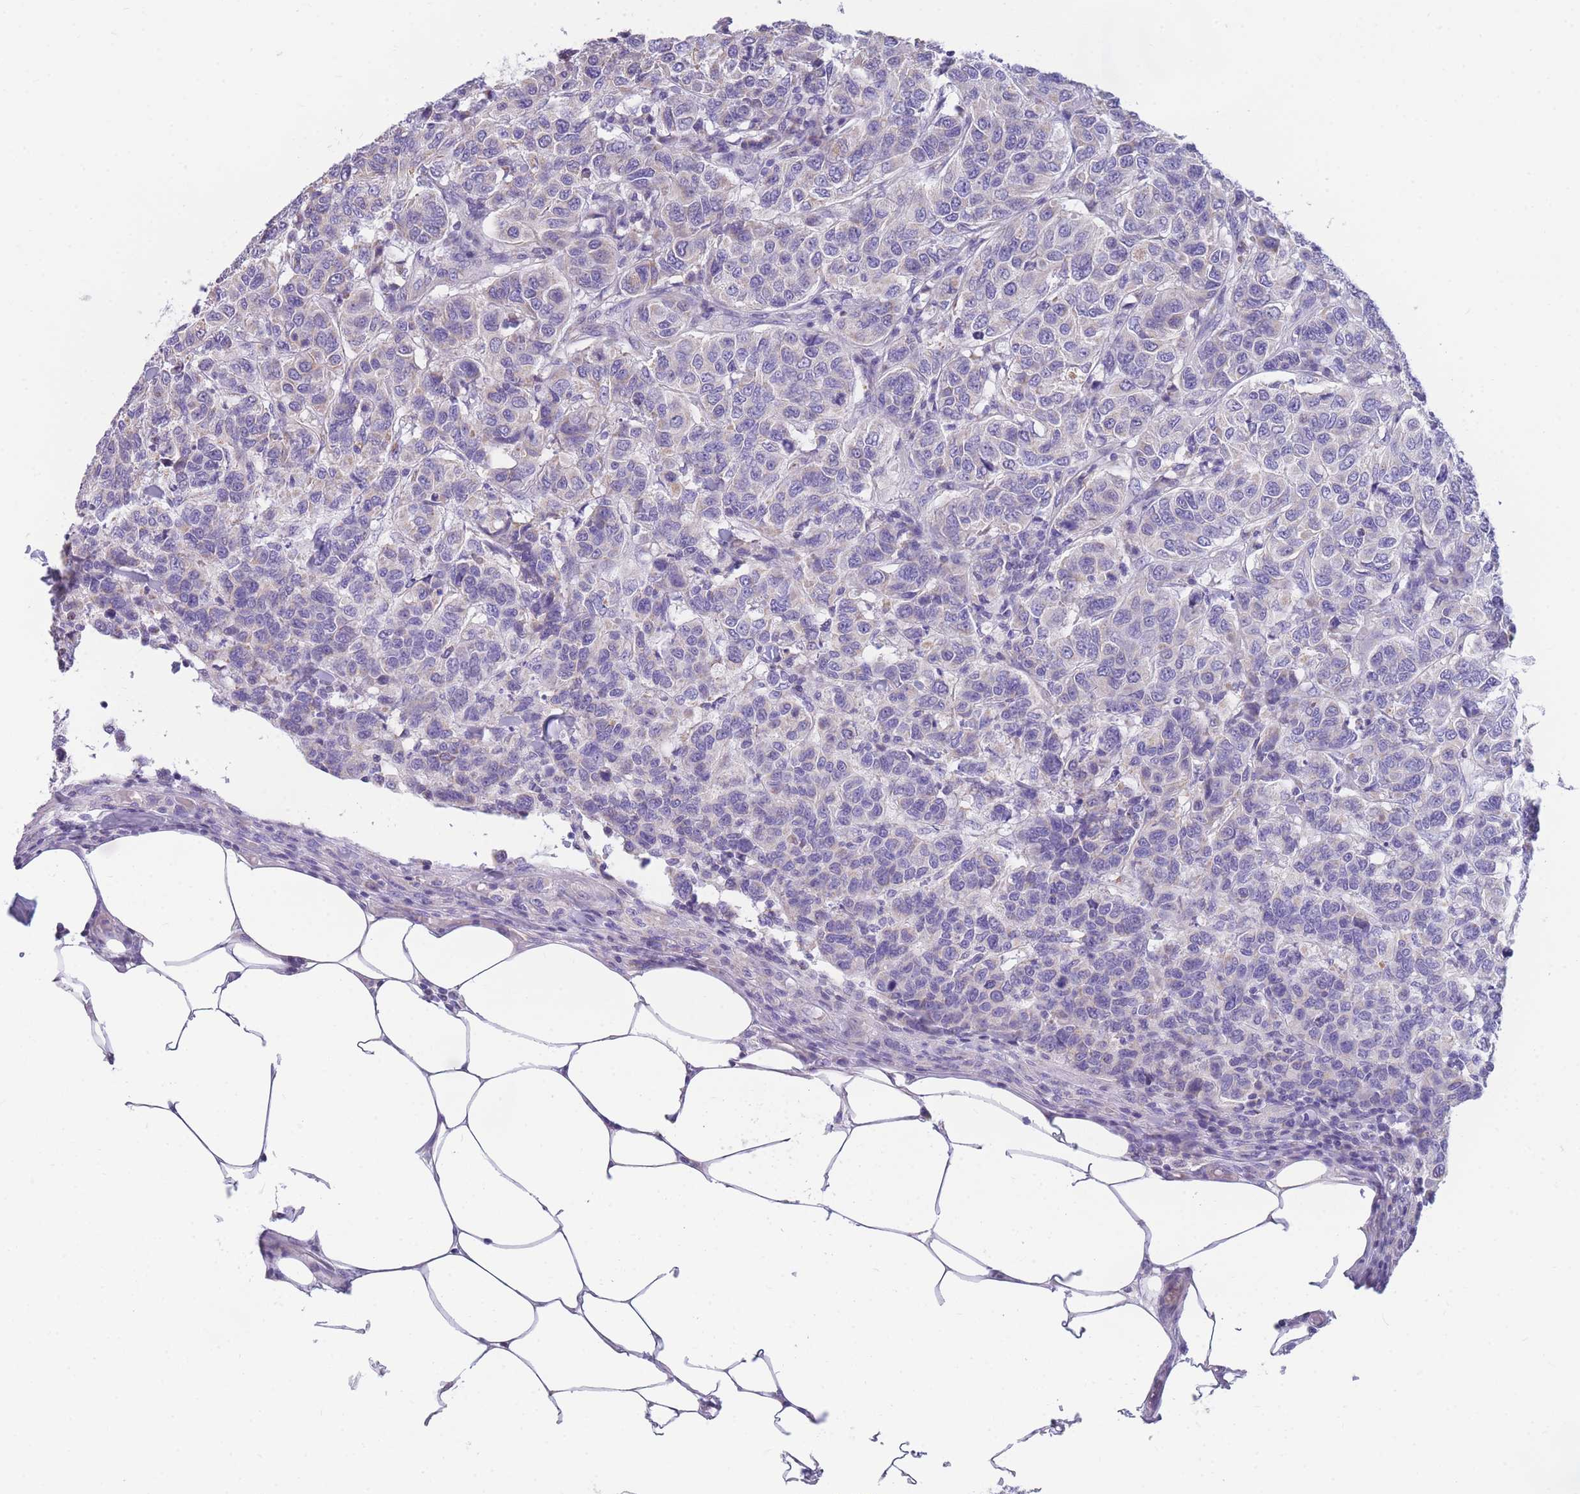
{"staining": {"intensity": "negative", "quantity": "none", "location": "none"}, "tissue": "breast cancer", "cell_type": "Tumor cells", "image_type": "cancer", "snomed": [{"axis": "morphology", "description": "Duct carcinoma"}, {"axis": "topography", "description": "Breast"}], "caption": "Tumor cells are negative for protein expression in human breast invasive ductal carcinoma.", "gene": "DHRS11", "patient": {"sex": "female", "age": 55}}